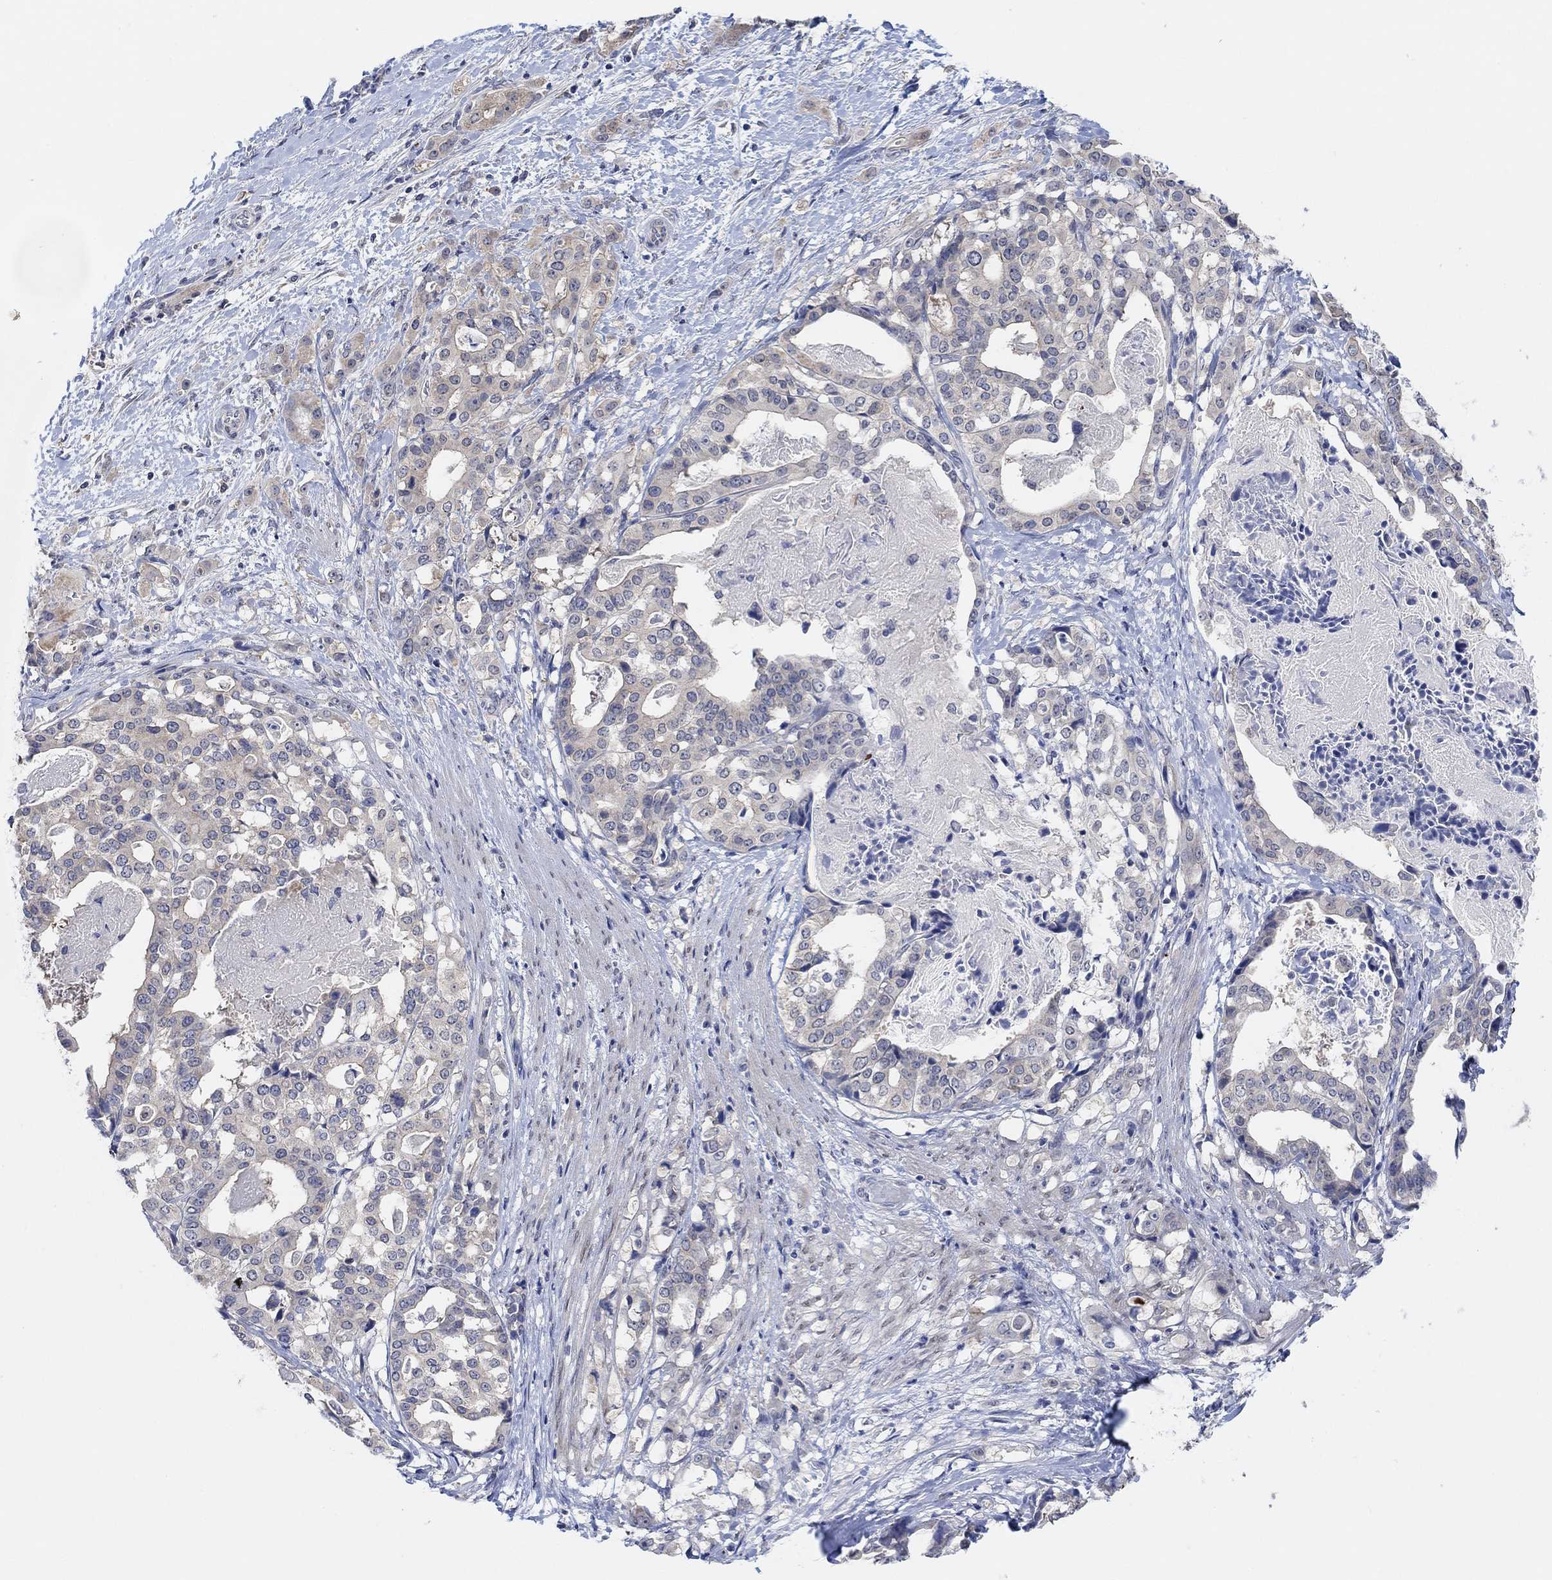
{"staining": {"intensity": "weak", "quantity": "<25%", "location": "cytoplasmic/membranous"}, "tissue": "stomach cancer", "cell_type": "Tumor cells", "image_type": "cancer", "snomed": [{"axis": "morphology", "description": "Adenocarcinoma, NOS"}, {"axis": "topography", "description": "Stomach"}], "caption": "This is a image of IHC staining of adenocarcinoma (stomach), which shows no expression in tumor cells. (IHC, brightfield microscopy, high magnification).", "gene": "RIMS1", "patient": {"sex": "male", "age": 48}}